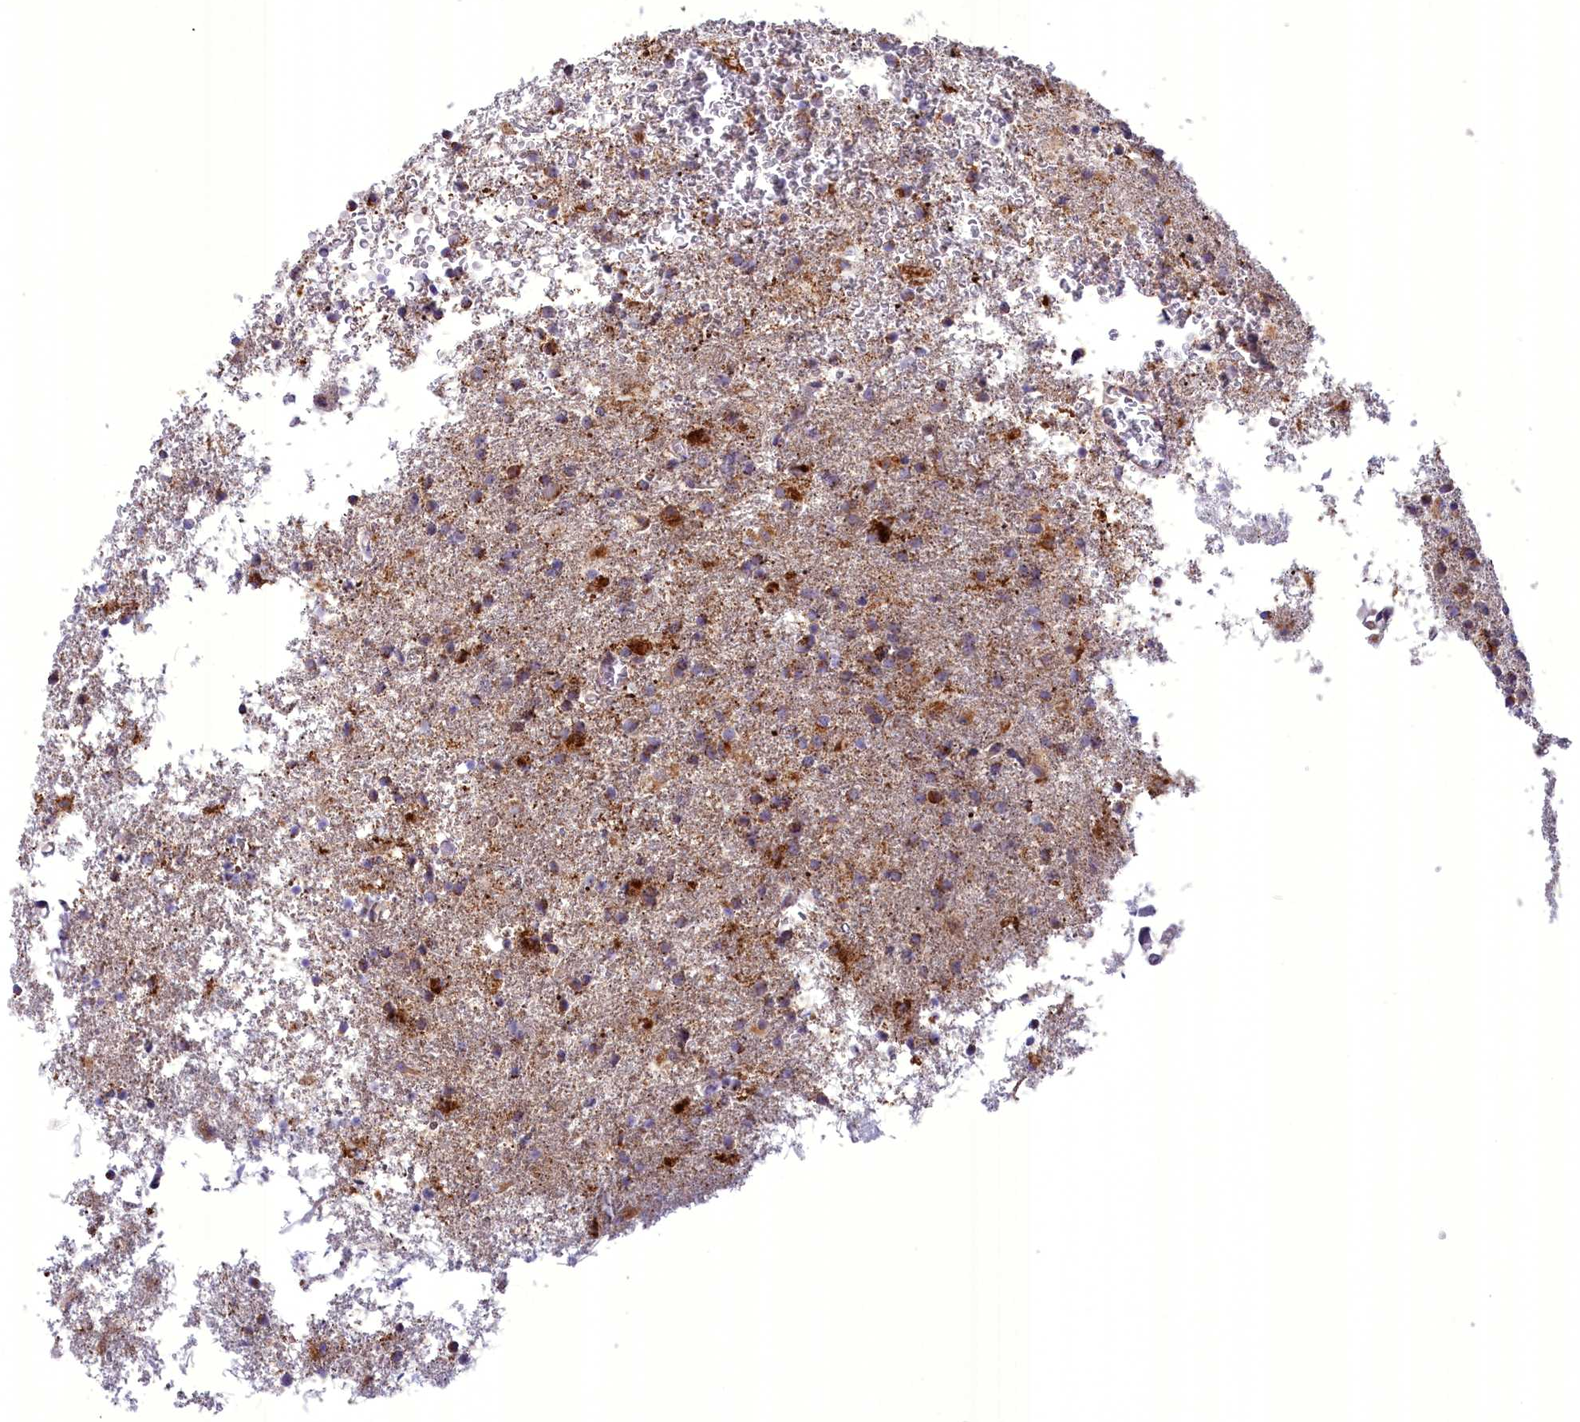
{"staining": {"intensity": "moderate", "quantity": "25%-75%", "location": "cytoplasmic/membranous"}, "tissue": "glioma", "cell_type": "Tumor cells", "image_type": "cancer", "snomed": [{"axis": "morphology", "description": "Glioma, malignant, Low grade"}, {"axis": "topography", "description": "Brain"}], "caption": "This micrograph shows immunohistochemistry (IHC) staining of low-grade glioma (malignant), with medium moderate cytoplasmic/membranous staining in approximately 25%-75% of tumor cells.", "gene": "FAM149B1", "patient": {"sex": "male", "age": 65}}